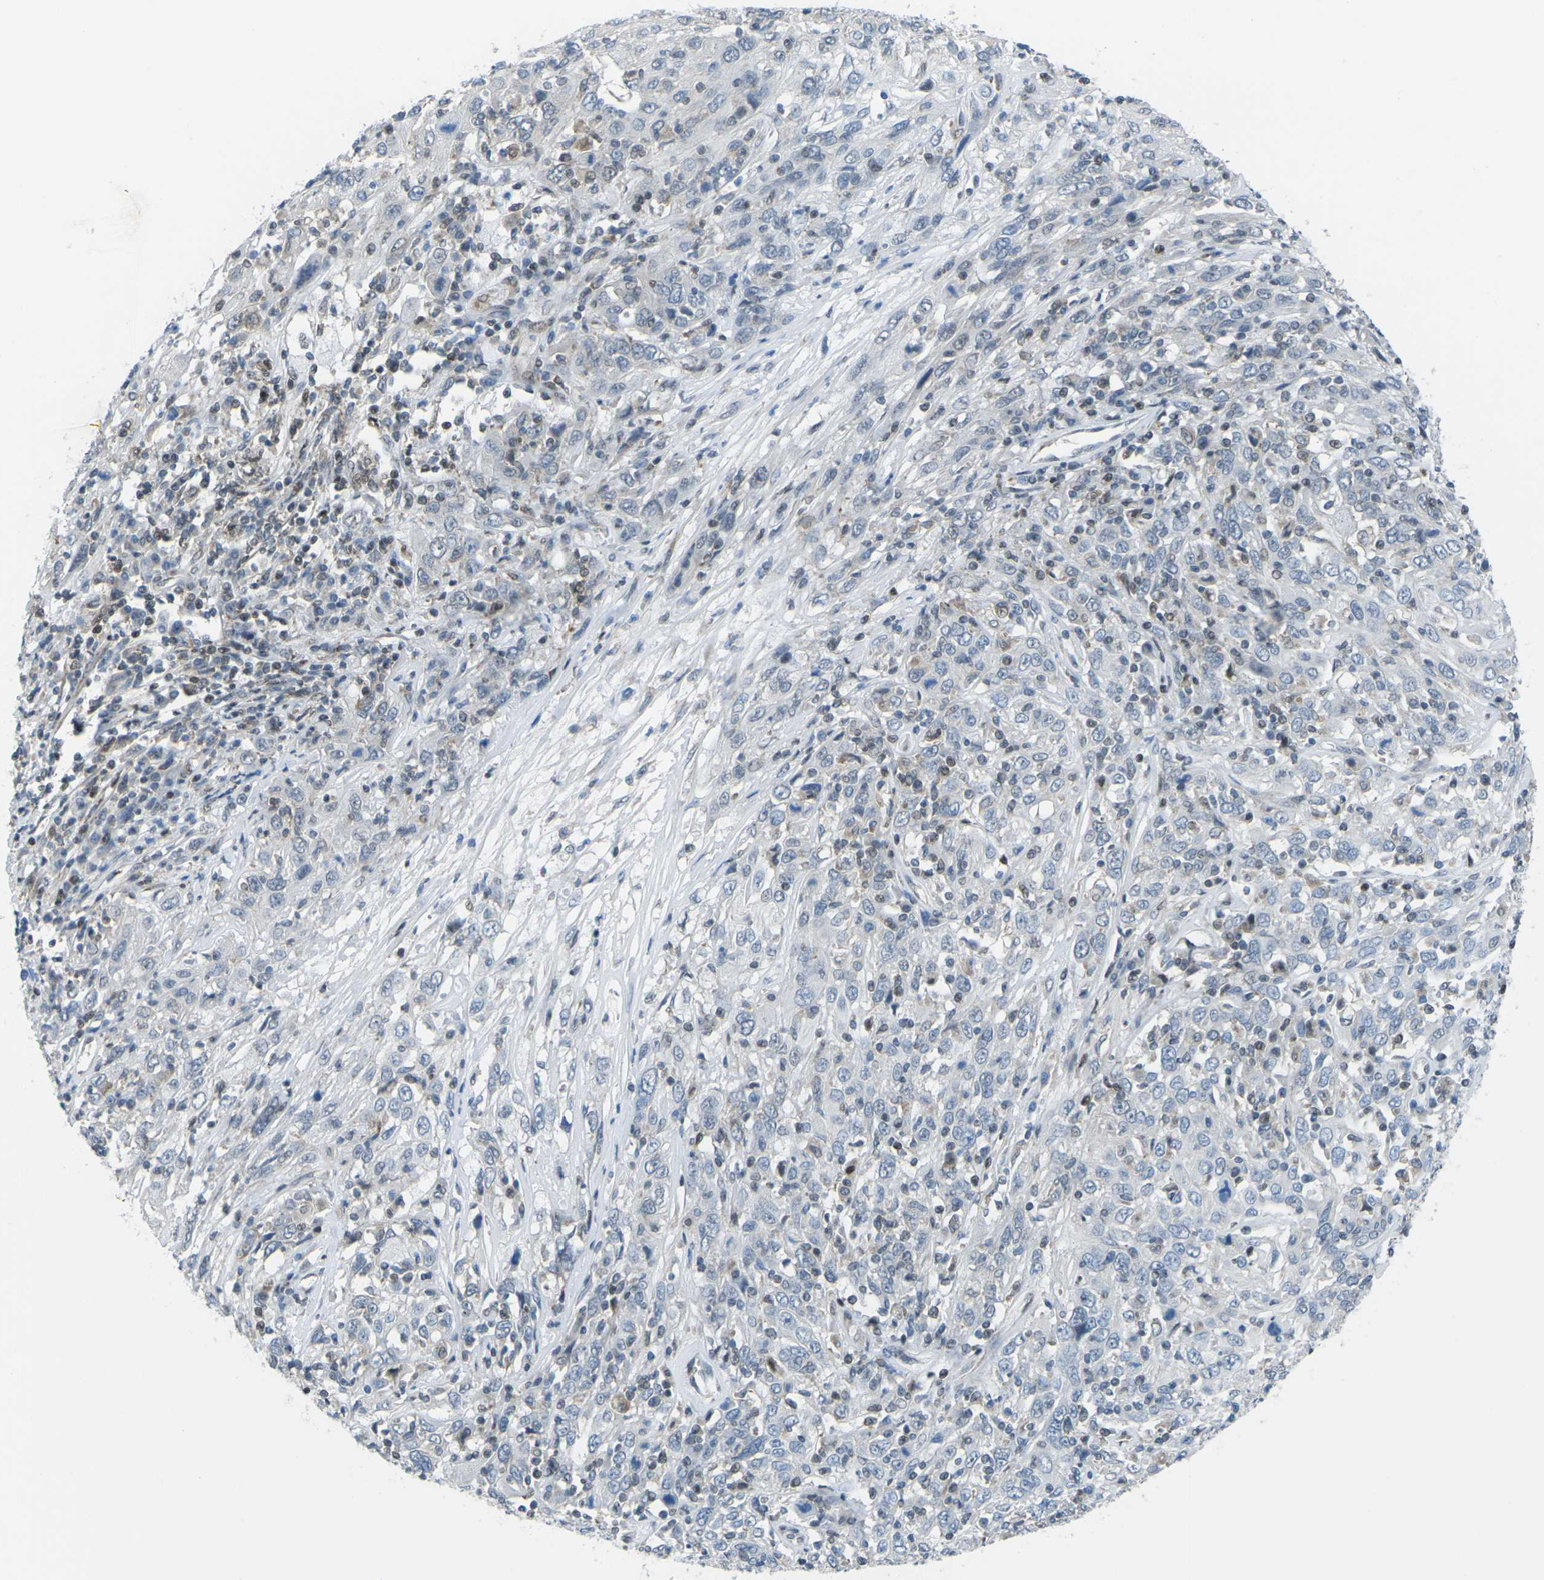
{"staining": {"intensity": "negative", "quantity": "none", "location": "none"}, "tissue": "cervical cancer", "cell_type": "Tumor cells", "image_type": "cancer", "snomed": [{"axis": "morphology", "description": "Squamous cell carcinoma, NOS"}, {"axis": "topography", "description": "Cervix"}], "caption": "The histopathology image displays no staining of tumor cells in cervical cancer (squamous cell carcinoma).", "gene": "MBNL1", "patient": {"sex": "female", "age": 46}}